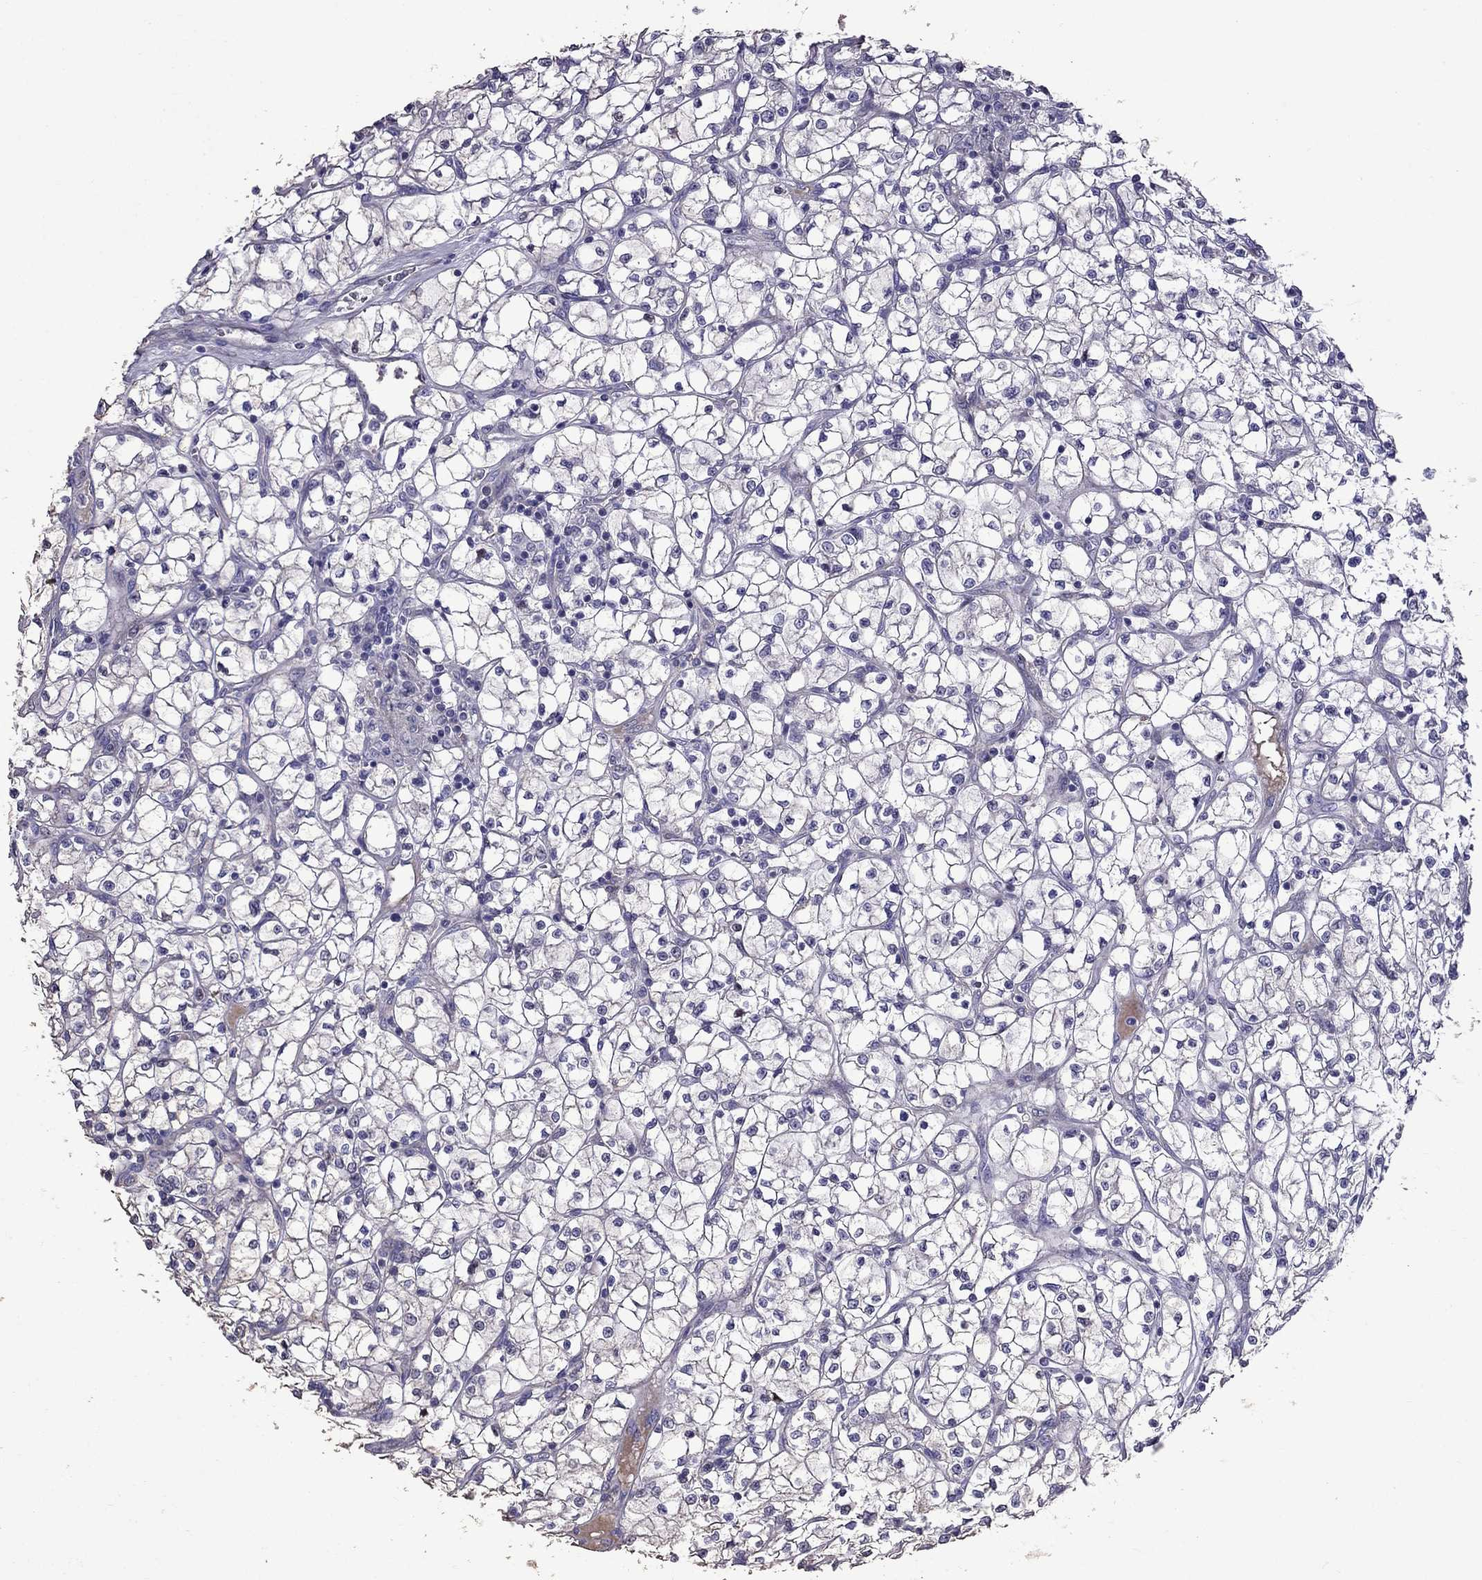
{"staining": {"intensity": "negative", "quantity": "none", "location": "none"}, "tissue": "renal cancer", "cell_type": "Tumor cells", "image_type": "cancer", "snomed": [{"axis": "morphology", "description": "Adenocarcinoma, NOS"}, {"axis": "topography", "description": "Kidney"}], "caption": "Tumor cells show no significant protein staining in adenocarcinoma (renal).", "gene": "AK5", "patient": {"sex": "female", "age": 64}}